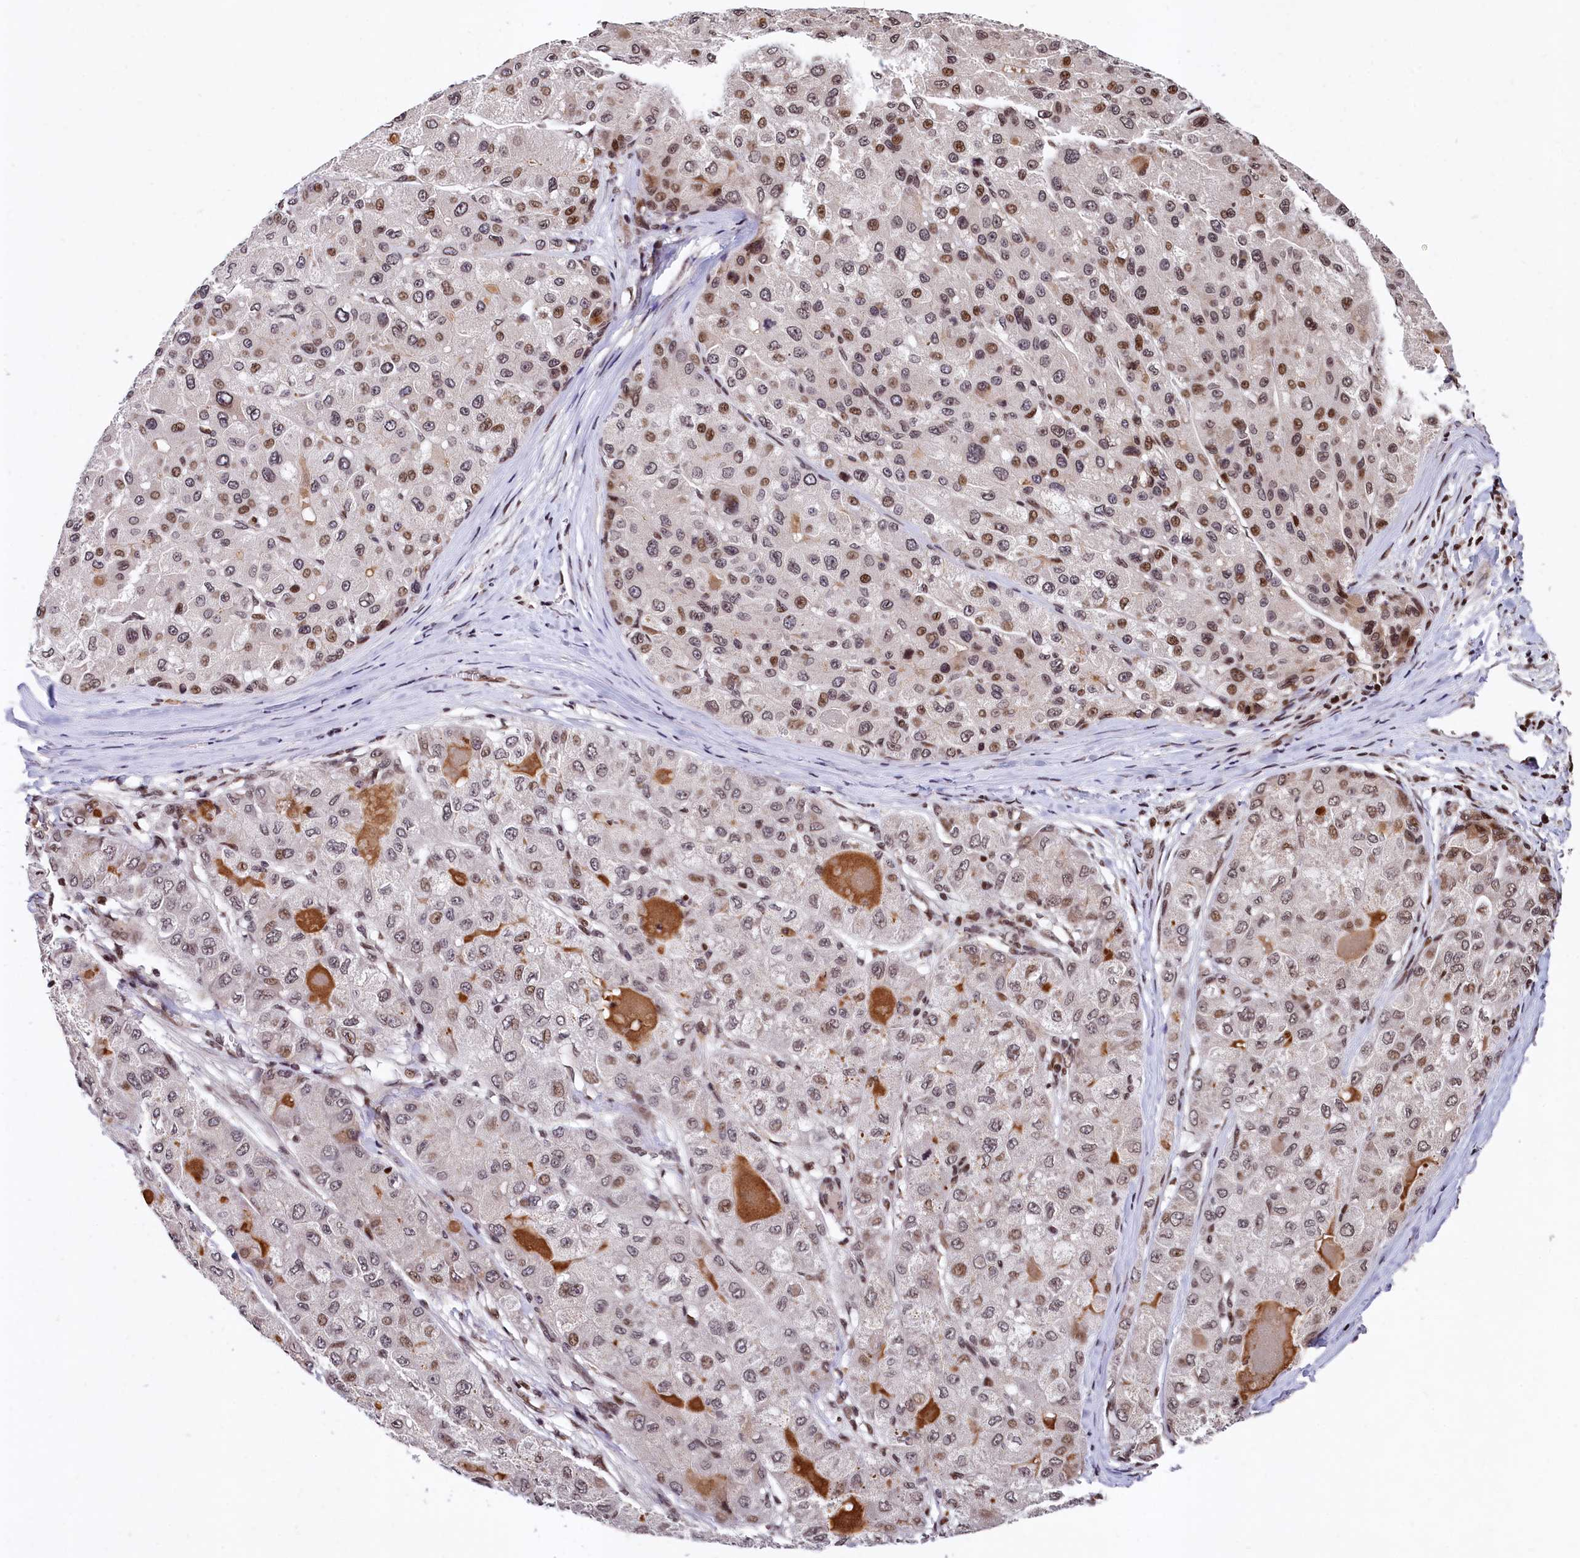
{"staining": {"intensity": "moderate", "quantity": "<25%", "location": "nuclear"}, "tissue": "liver cancer", "cell_type": "Tumor cells", "image_type": "cancer", "snomed": [{"axis": "morphology", "description": "Carcinoma, Hepatocellular, NOS"}, {"axis": "topography", "description": "Liver"}], "caption": "Immunohistochemical staining of liver cancer demonstrates low levels of moderate nuclear staining in about <25% of tumor cells.", "gene": "FAM217B", "patient": {"sex": "male", "age": 80}}